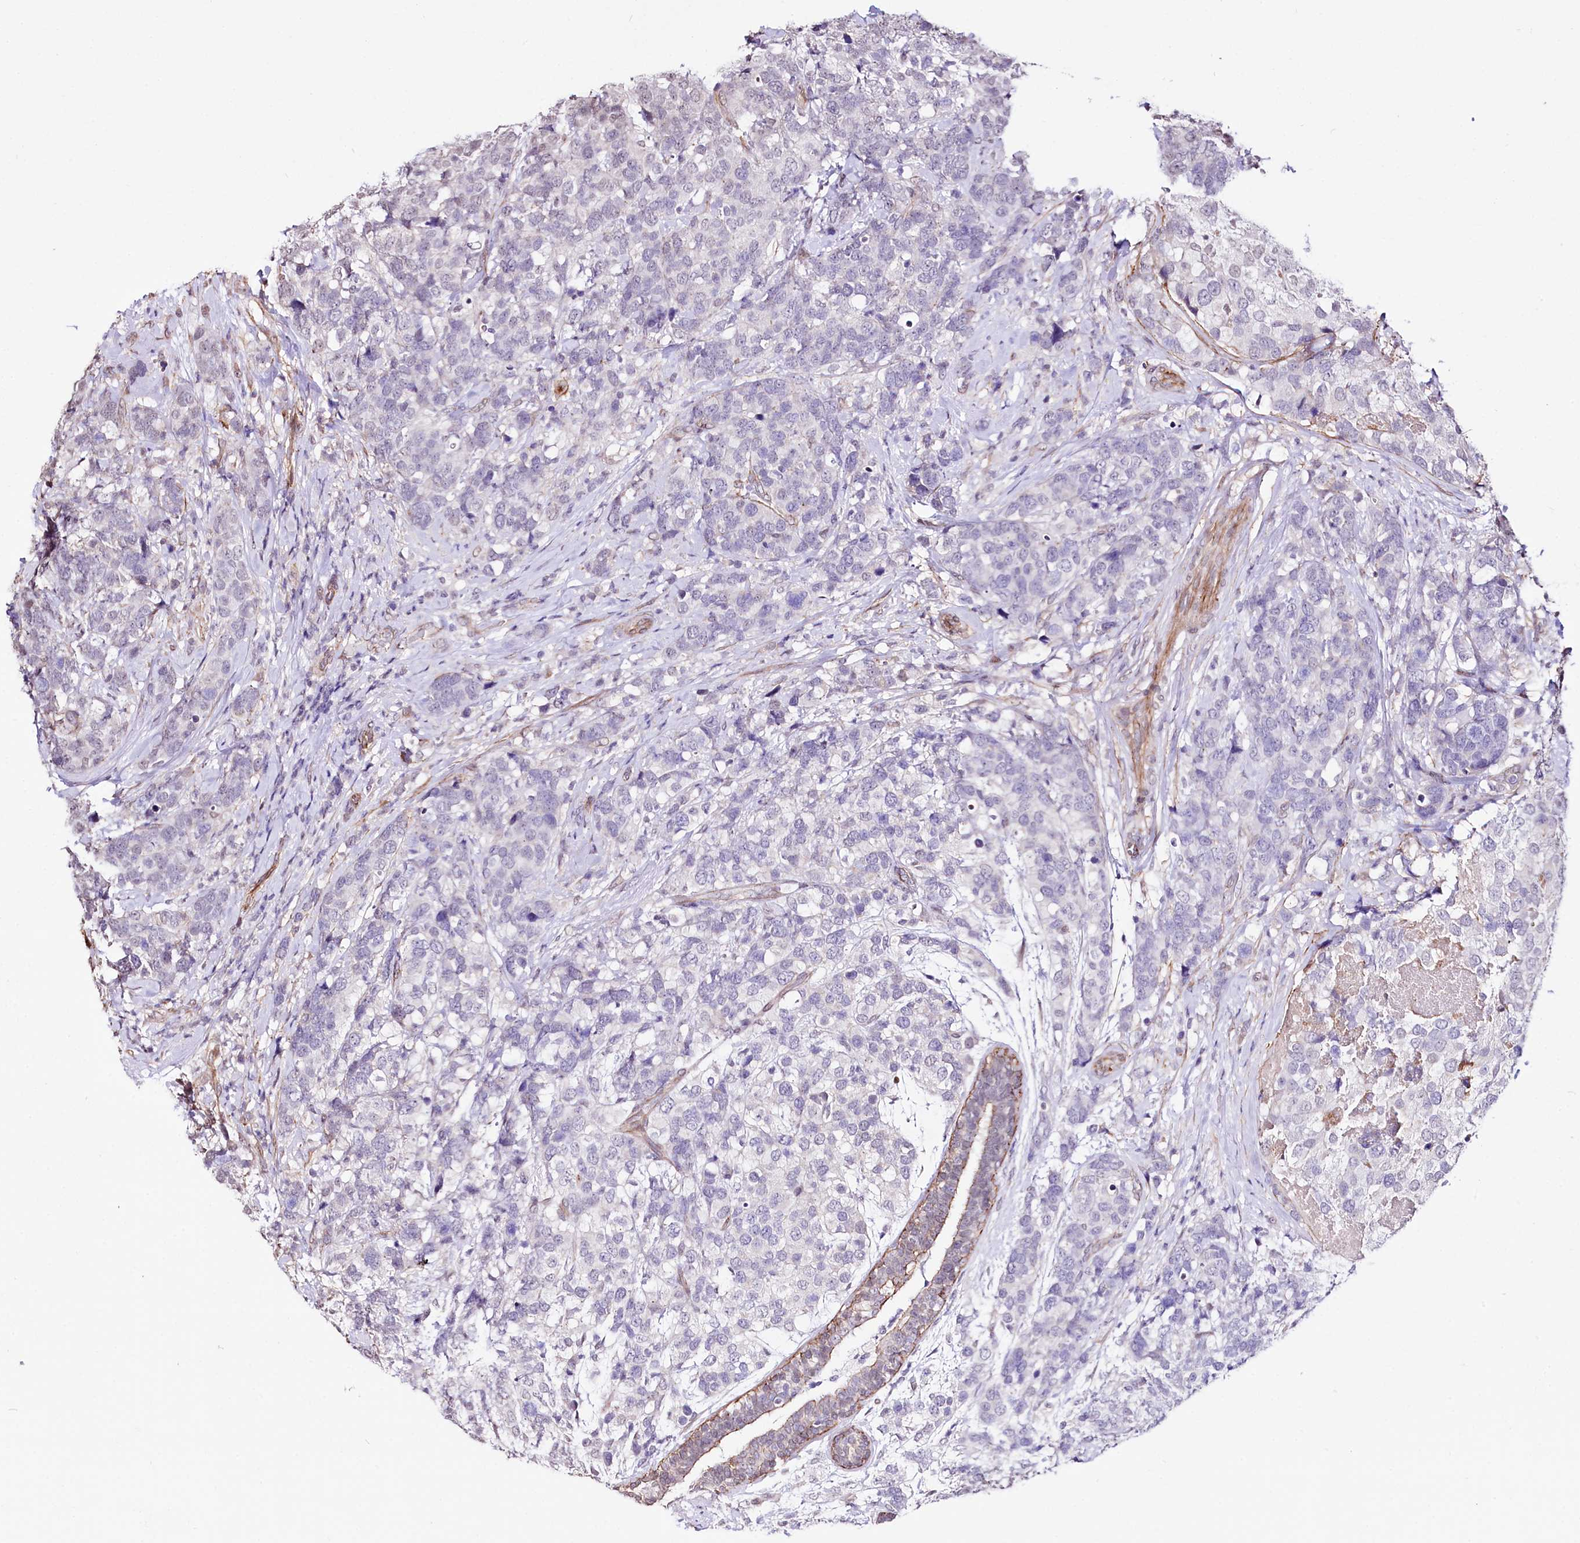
{"staining": {"intensity": "negative", "quantity": "none", "location": "none"}, "tissue": "breast cancer", "cell_type": "Tumor cells", "image_type": "cancer", "snomed": [{"axis": "morphology", "description": "Lobular carcinoma"}, {"axis": "topography", "description": "Breast"}], "caption": "A high-resolution histopathology image shows immunohistochemistry (IHC) staining of lobular carcinoma (breast), which displays no significant staining in tumor cells. (DAB (3,3'-diaminobenzidine) immunohistochemistry, high magnification).", "gene": "ST7", "patient": {"sex": "female", "age": 59}}